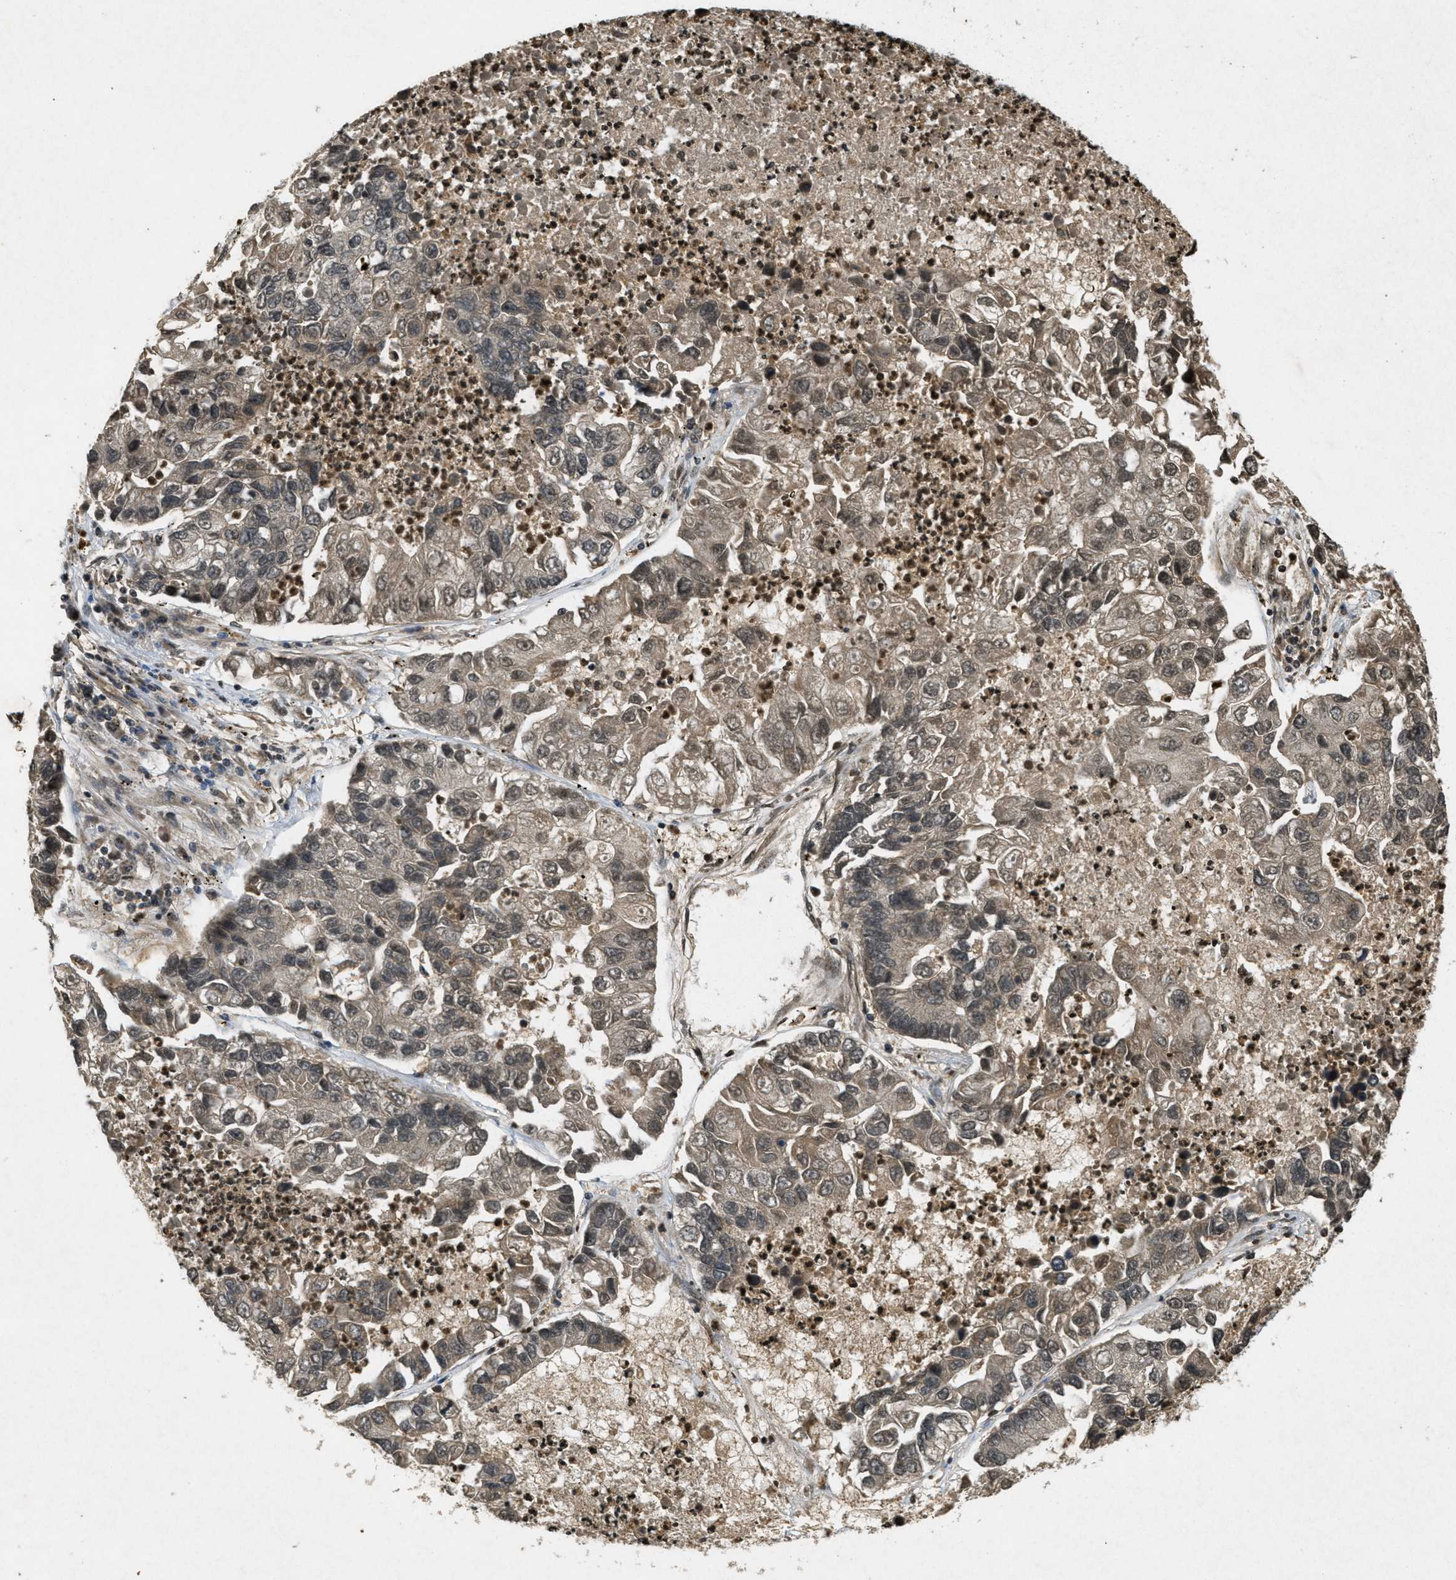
{"staining": {"intensity": "moderate", "quantity": ">75%", "location": "cytoplasmic/membranous"}, "tissue": "lung cancer", "cell_type": "Tumor cells", "image_type": "cancer", "snomed": [{"axis": "morphology", "description": "Adenocarcinoma, NOS"}, {"axis": "topography", "description": "Lung"}], "caption": "Immunohistochemistry histopathology image of adenocarcinoma (lung) stained for a protein (brown), which exhibits medium levels of moderate cytoplasmic/membranous positivity in approximately >75% of tumor cells.", "gene": "ATG7", "patient": {"sex": "female", "age": 51}}